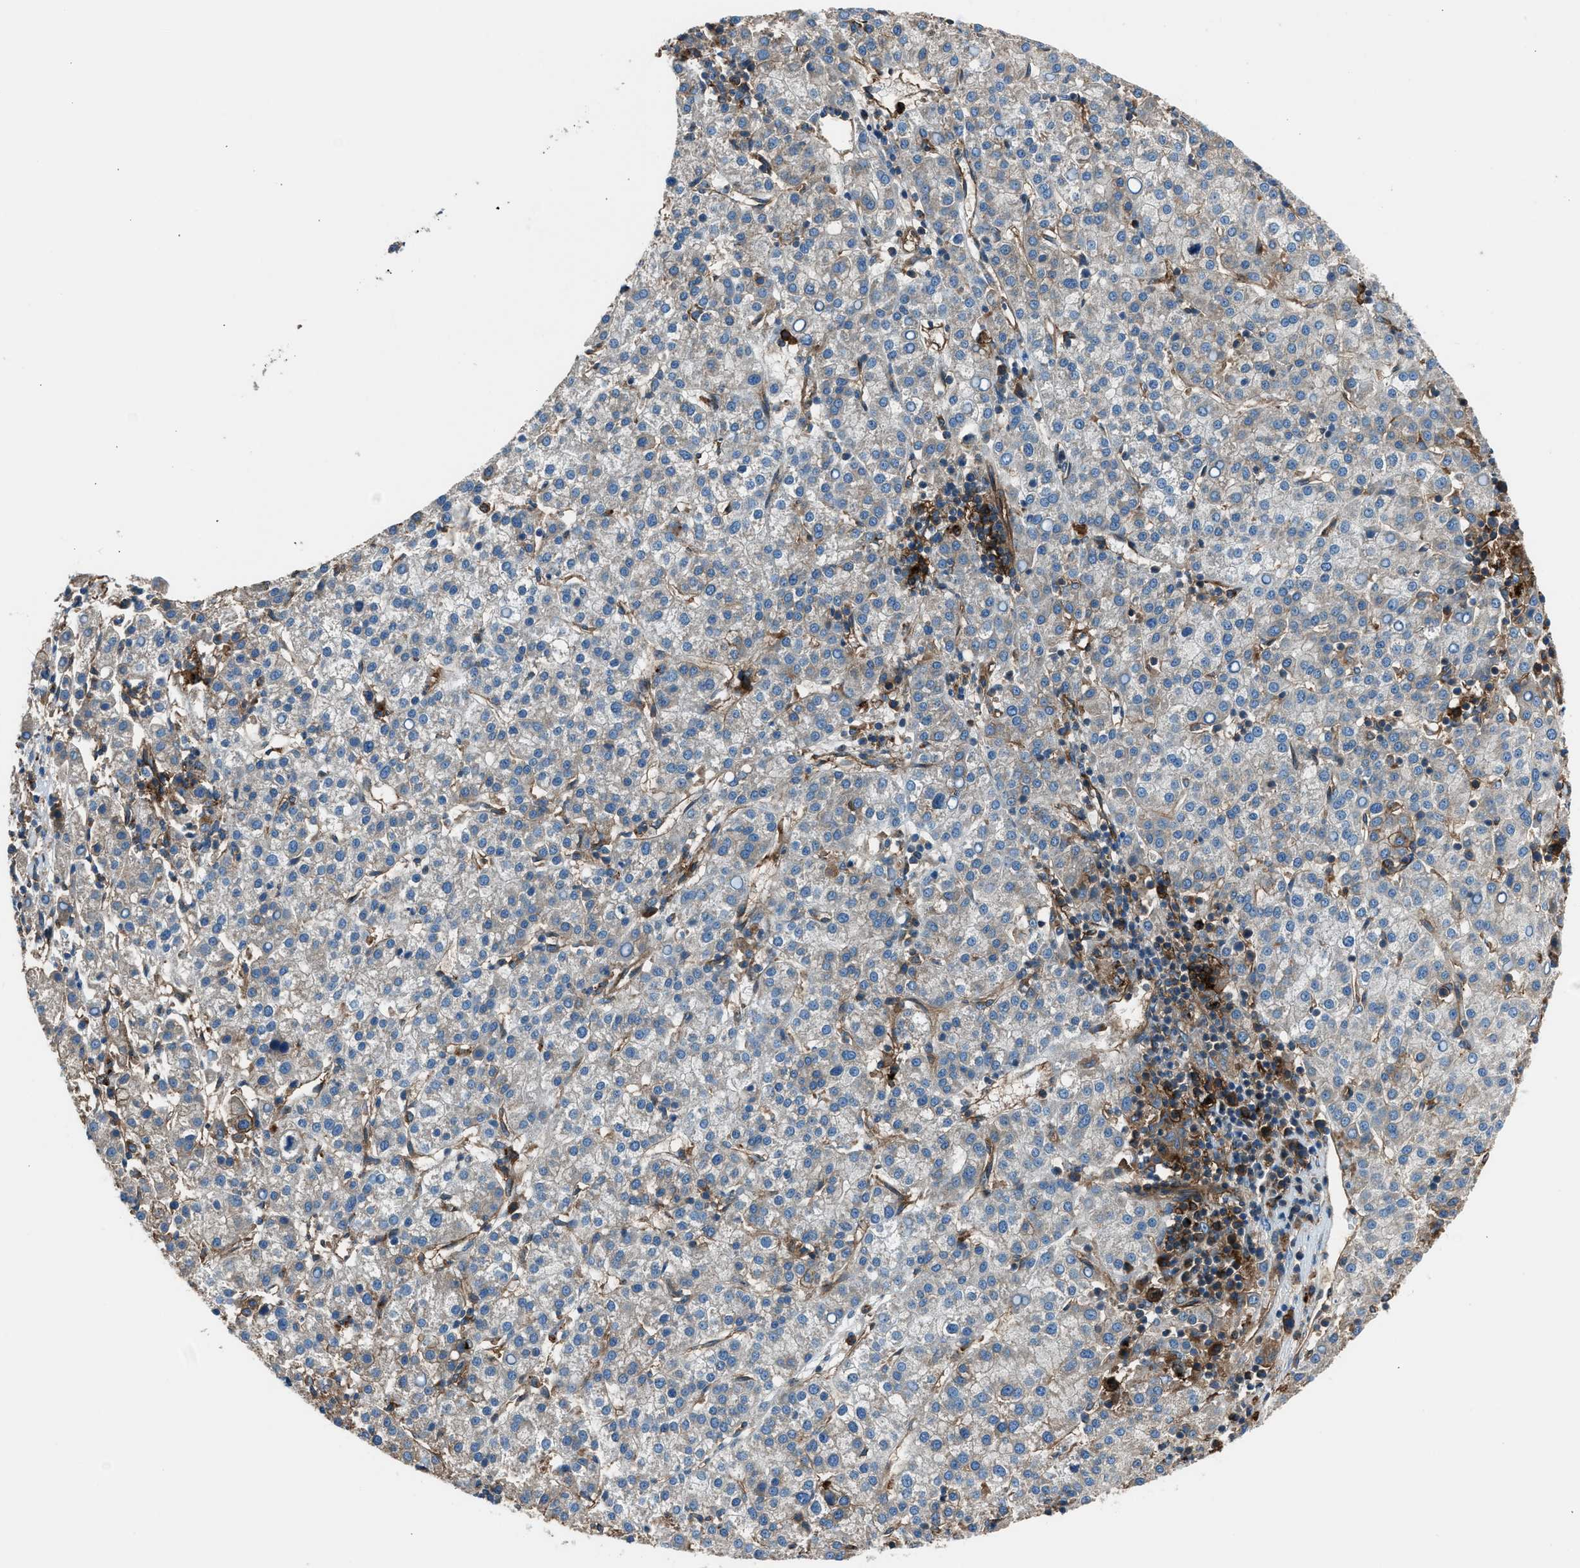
{"staining": {"intensity": "weak", "quantity": "<25%", "location": "cytoplasmic/membranous"}, "tissue": "liver cancer", "cell_type": "Tumor cells", "image_type": "cancer", "snomed": [{"axis": "morphology", "description": "Carcinoma, Hepatocellular, NOS"}, {"axis": "topography", "description": "Liver"}], "caption": "Liver cancer was stained to show a protein in brown. There is no significant staining in tumor cells.", "gene": "LMBR1", "patient": {"sex": "female", "age": 58}}